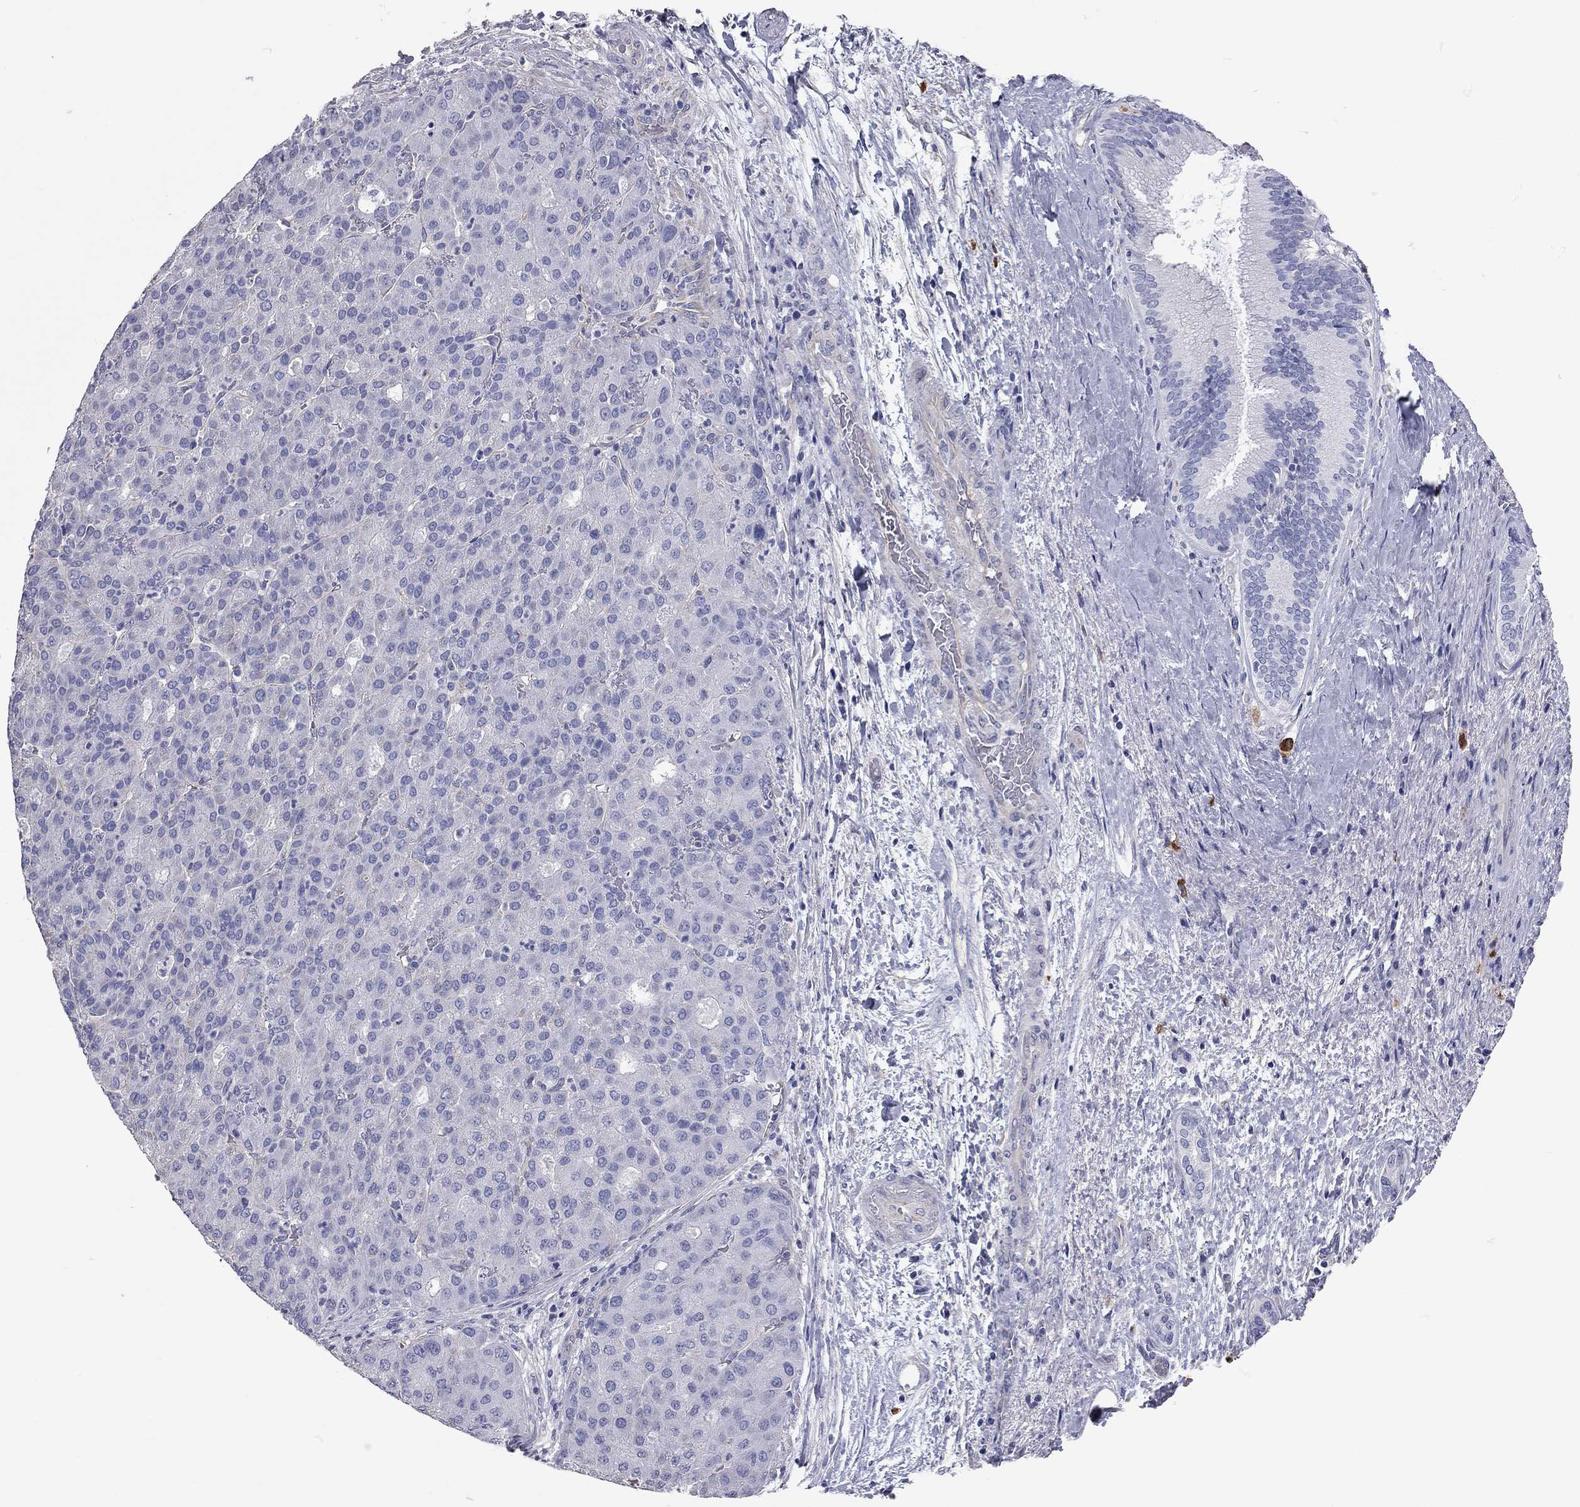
{"staining": {"intensity": "negative", "quantity": "none", "location": "none"}, "tissue": "liver cancer", "cell_type": "Tumor cells", "image_type": "cancer", "snomed": [{"axis": "morphology", "description": "Carcinoma, Hepatocellular, NOS"}, {"axis": "topography", "description": "Liver"}], "caption": "IHC micrograph of human liver hepatocellular carcinoma stained for a protein (brown), which reveals no expression in tumor cells.", "gene": "C10orf90", "patient": {"sex": "male", "age": 65}}